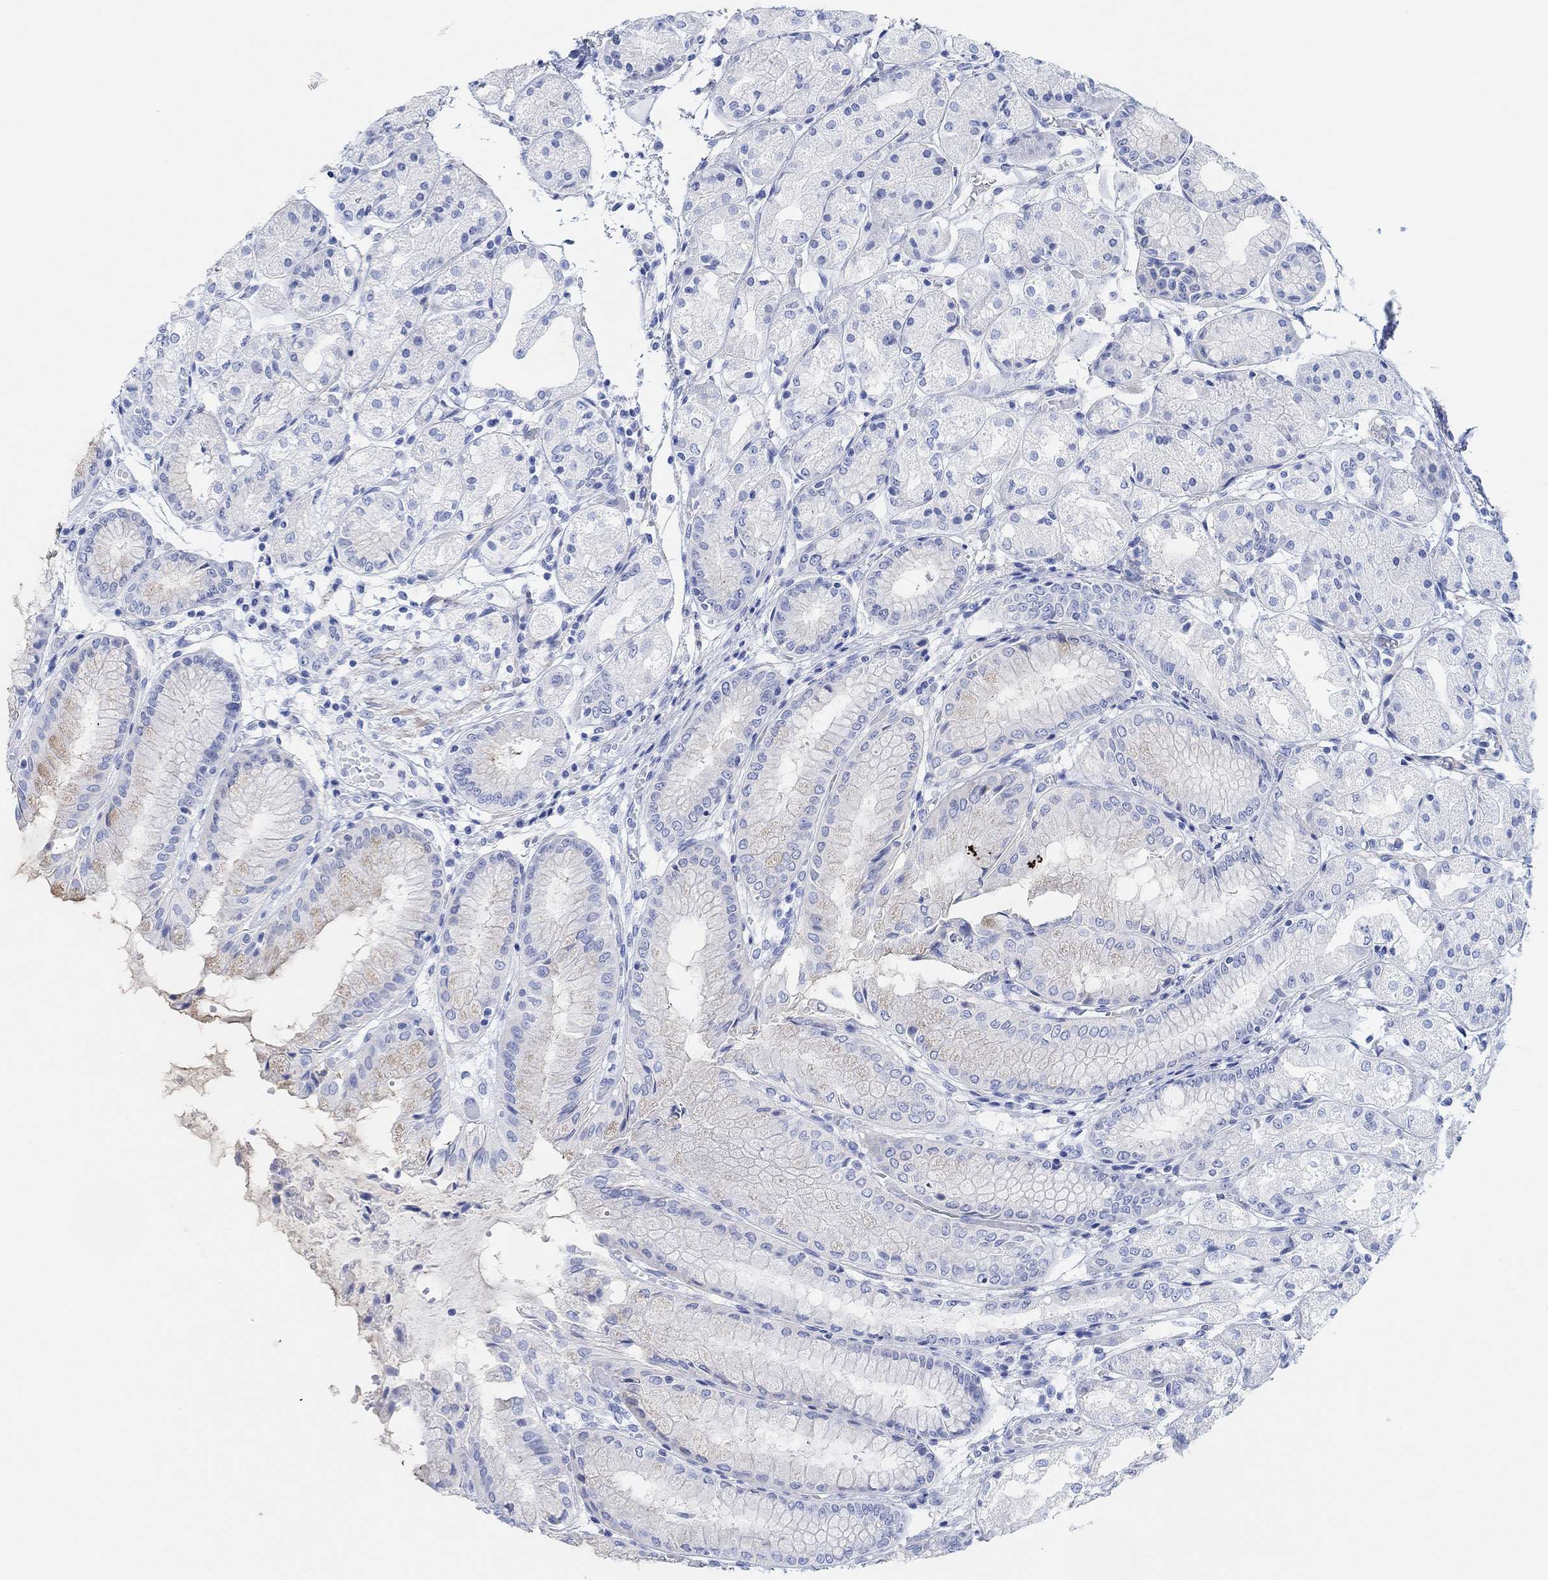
{"staining": {"intensity": "weak", "quantity": "<25%", "location": "cytoplasmic/membranous"}, "tissue": "stomach", "cell_type": "Glandular cells", "image_type": "normal", "snomed": [{"axis": "morphology", "description": "Normal tissue, NOS"}, {"axis": "topography", "description": "Stomach, upper"}], "caption": "This is an IHC image of benign stomach. There is no positivity in glandular cells.", "gene": "ANKRD33", "patient": {"sex": "male", "age": 72}}